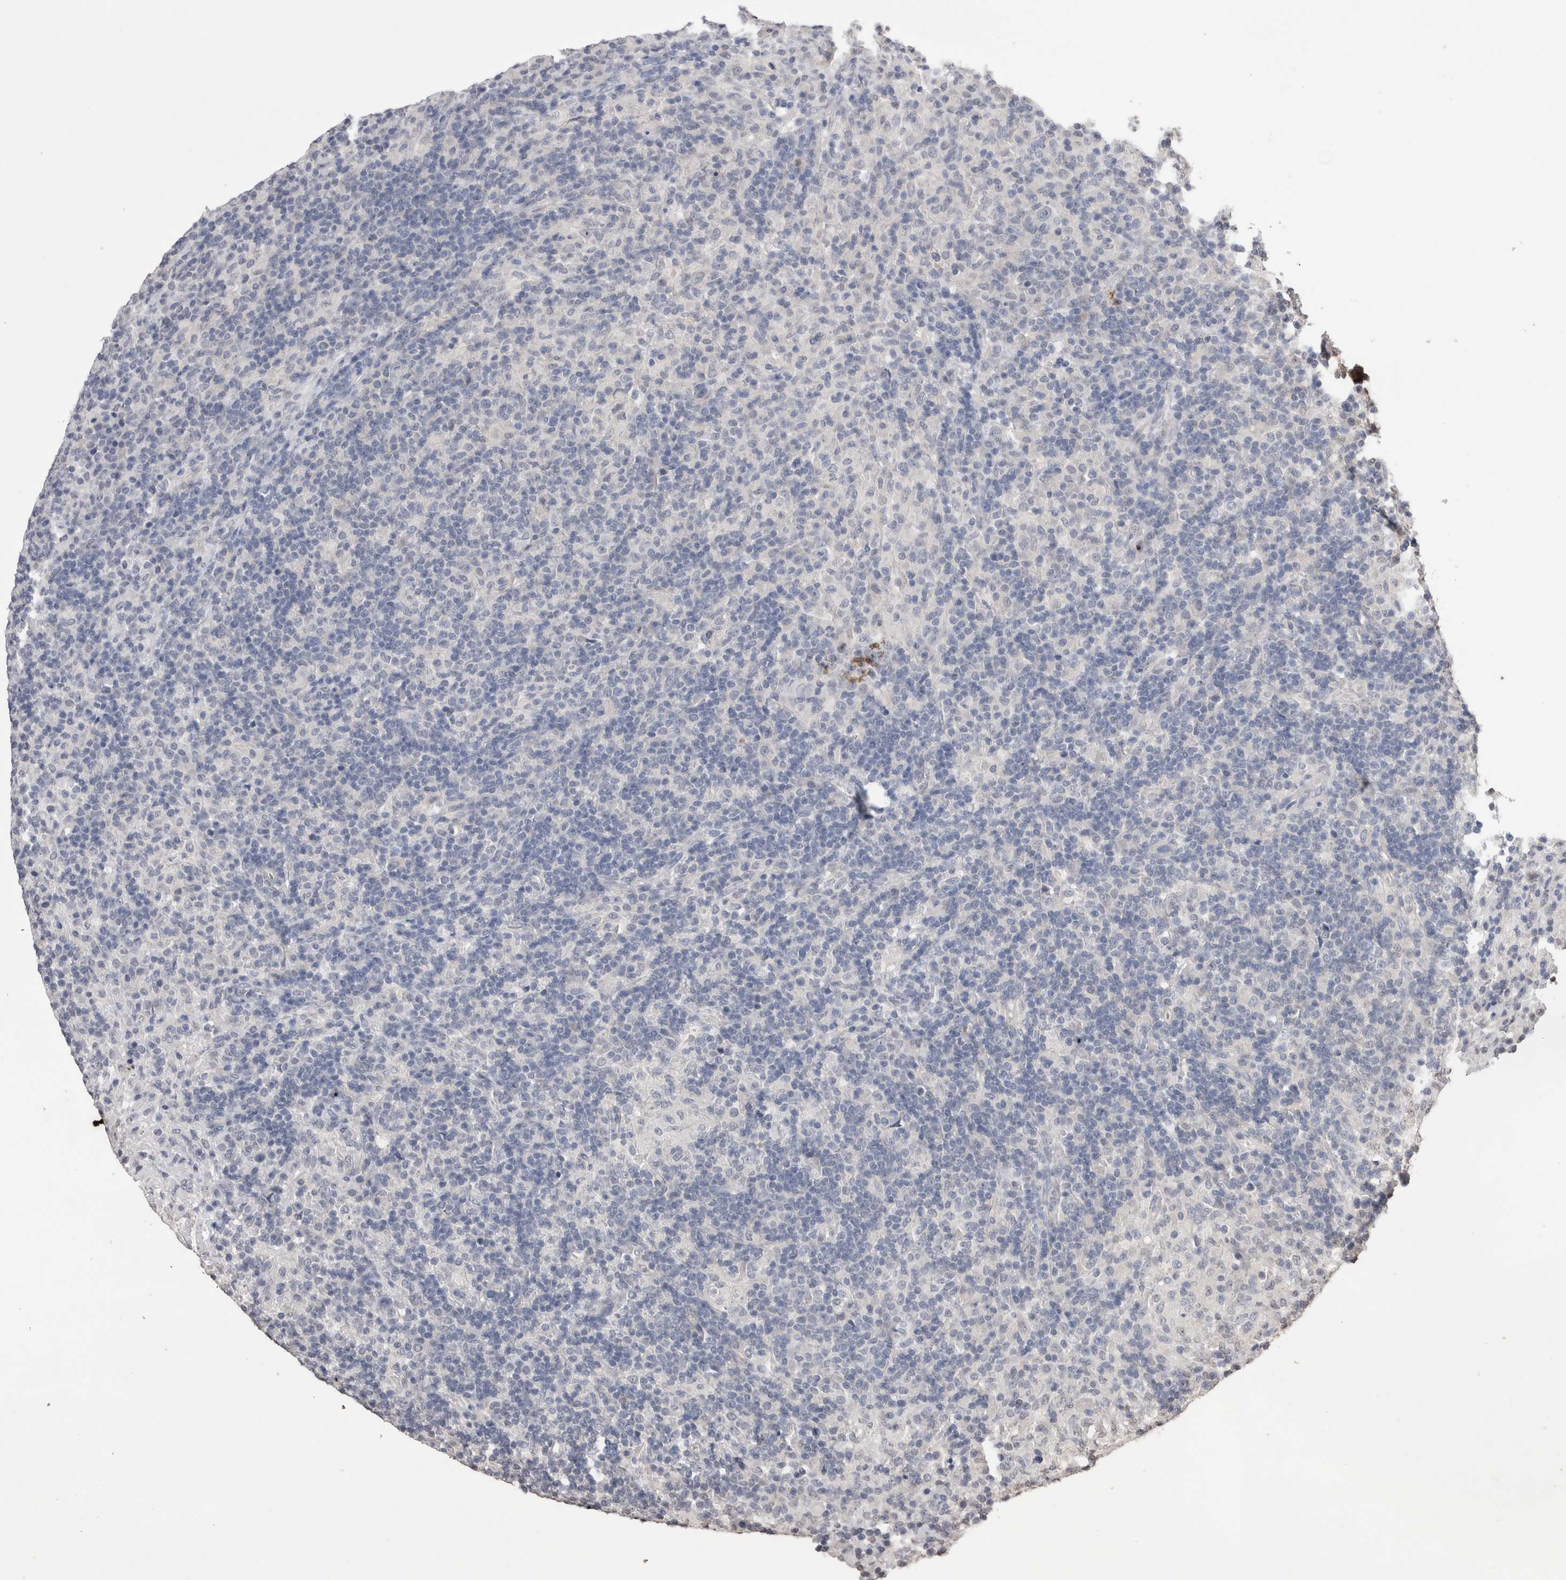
{"staining": {"intensity": "negative", "quantity": "none", "location": "none"}, "tissue": "lymphoma", "cell_type": "Tumor cells", "image_type": "cancer", "snomed": [{"axis": "morphology", "description": "Hodgkin's disease, NOS"}, {"axis": "topography", "description": "Lymph node"}], "caption": "Immunohistochemistry photomicrograph of neoplastic tissue: human Hodgkin's disease stained with DAB (3,3'-diaminobenzidine) reveals no significant protein expression in tumor cells.", "gene": "GRK5", "patient": {"sex": "male", "age": 70}}